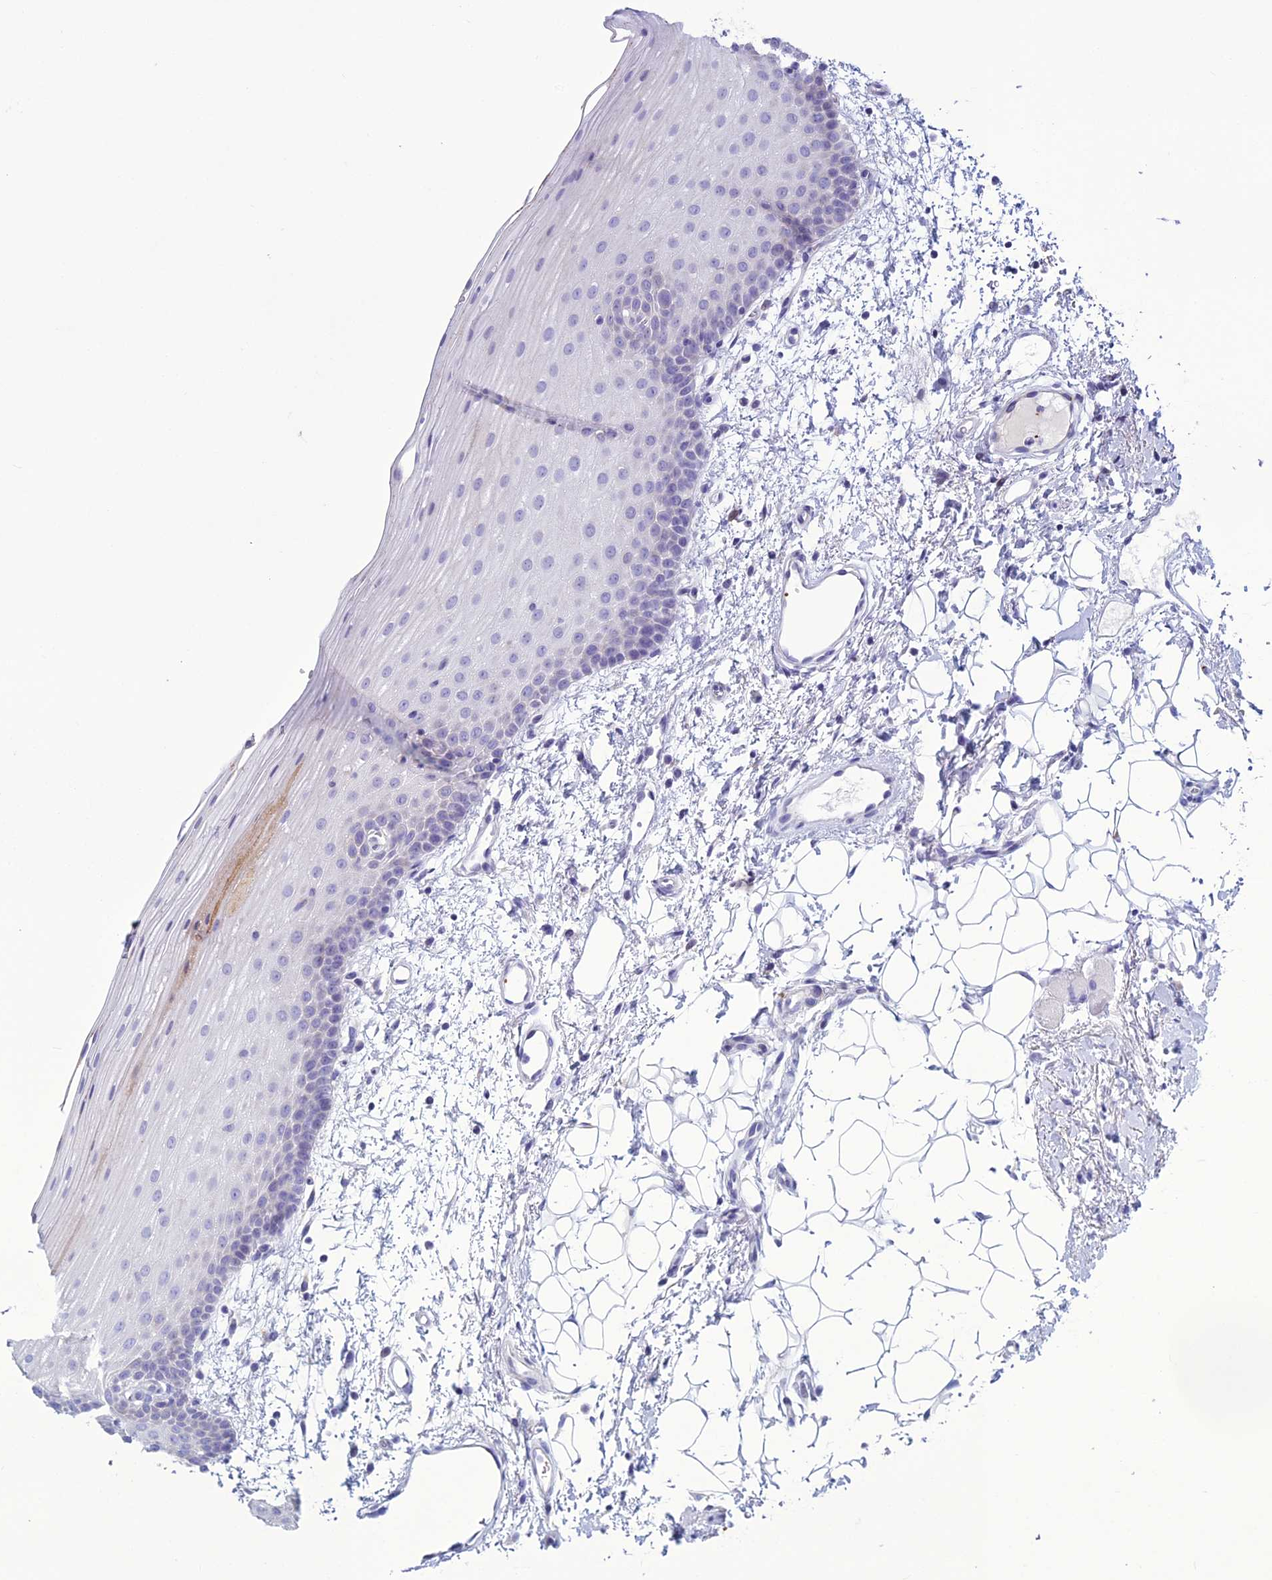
{"staining": {"intensity": "negative", "quantity": "none", "location": "none"}, "tissue": "oral mucosa", "cell_type": "Squamous epithelial cells", "image_type": "normal", "snomed": [{"axis": "morphology", "description": "Normal tissue, NOS"}, {"axis": "topography", "description": "Oral tissue"}], "caption": "High power microscopy micrograph of an IHC image of normal oral mucosa, revealing no significant positivity in squamous epithelial cells.", "gene": "C21orf140", "patient": {"sex": "male", "age": 68}}